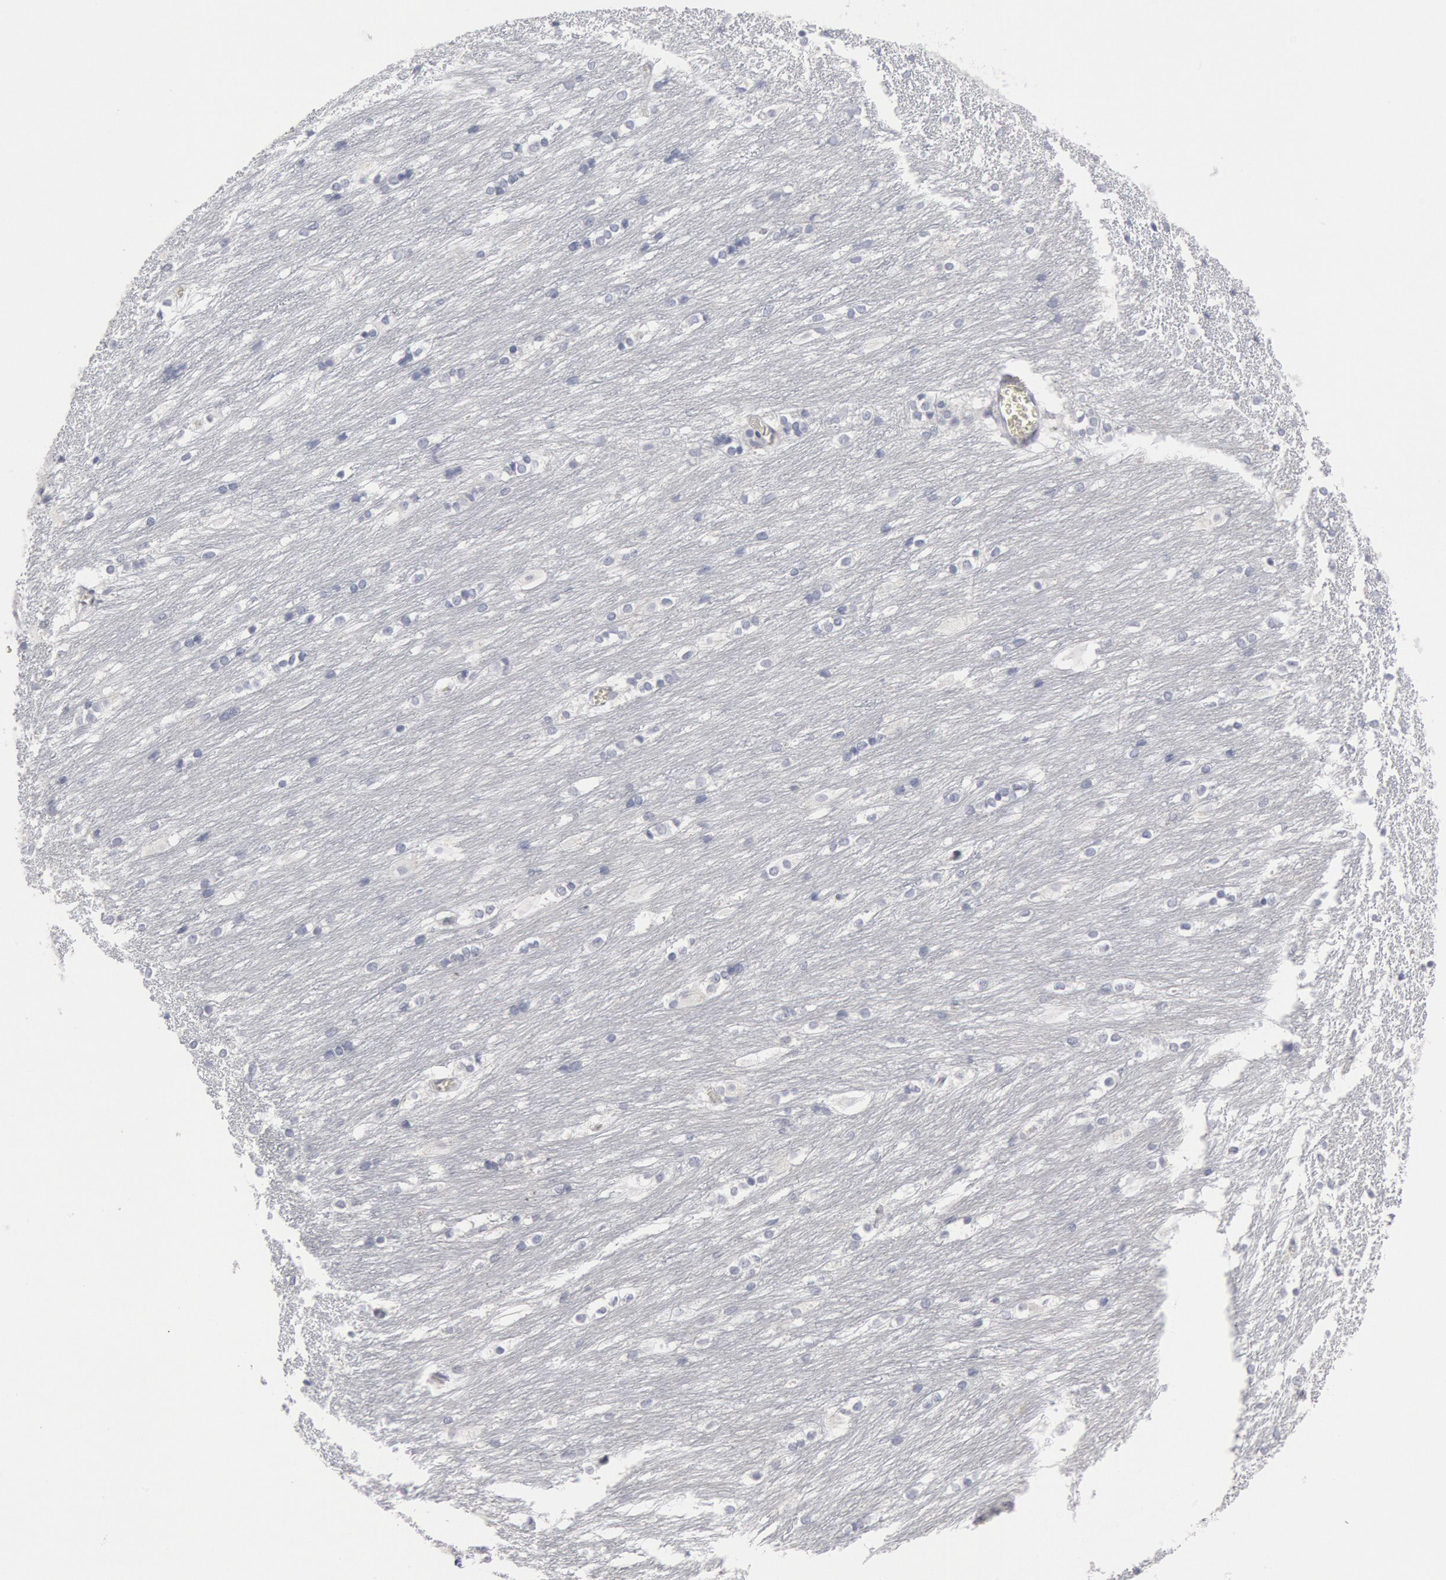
{"staining": {"intensity": "negative", "quantity": "none", "location": "none"}, "tissue": "caudate", "cell_type": "Glial cells", "image_type": "normal", "snomed": [{"axis": "morphology", "description": "Normal tissue, NOS"}, {"axis": "topography", "description": "Lateral ventricle wall"}], "caption": "Glial cells are negative for protein expression in benign human caudate. The staining was performed using DAB (3,3'-diaminobenzidine) to visualize the protein expression in brown, while the nuclei were stained in blue with hematoxylin (Magnification: 20x).", "gene": "DMC1", "patient": {"sex": "female", "age": 19}}